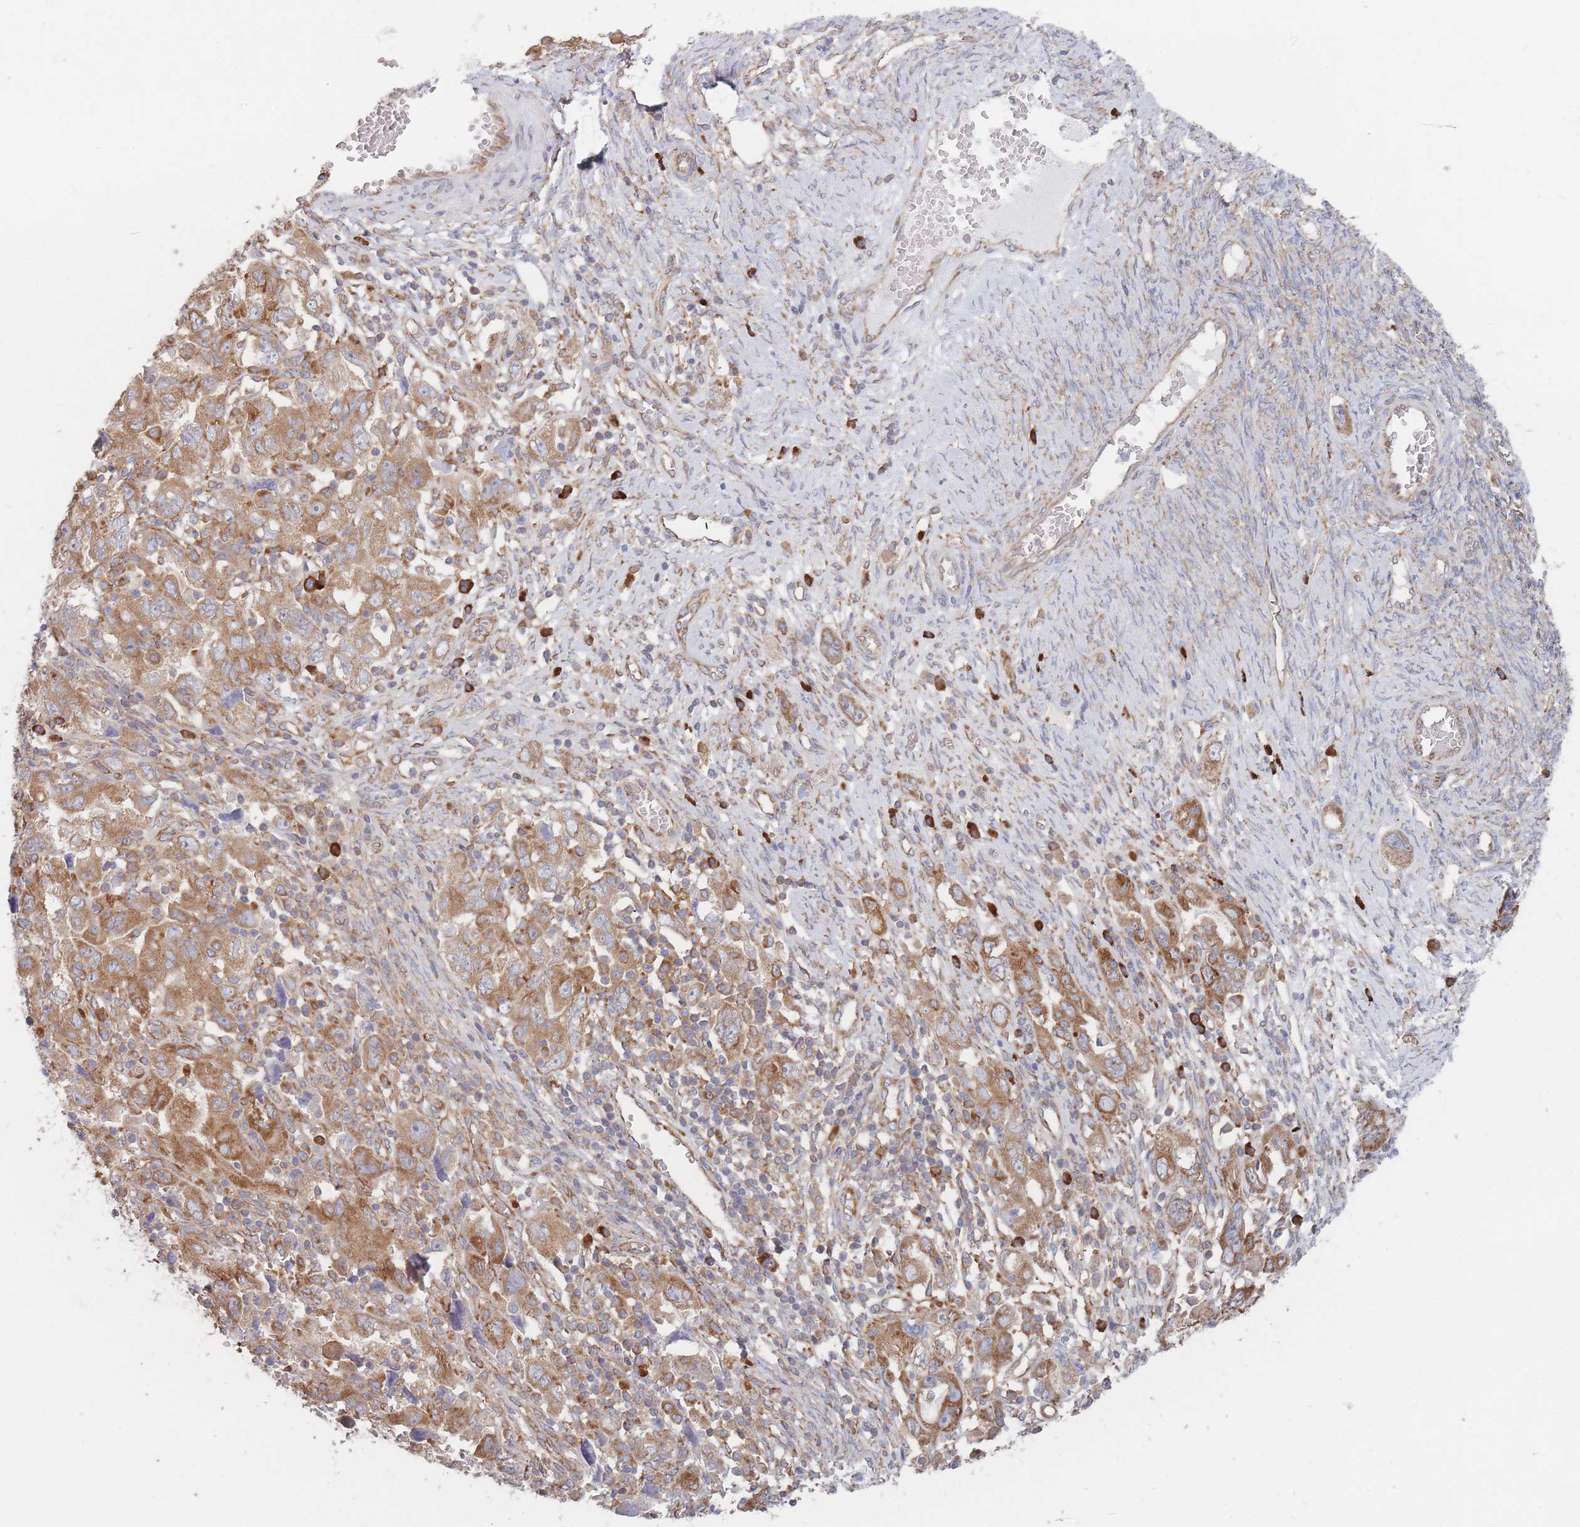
{"staining": {"intensity": "moderate", "quantity": ">75%", "location": "cytoplasmic/membranous"}, "tissue": "ovarian cancer", "cell_type": "Tumor cells", "image_type": "cancer", "snomed": [{"axis": "morphology", "description": "Carcinoma, NOS"}, {"axis": "morphology", "description": "Cystadenocarcinoma, serous, NOS"}, {"axis": "topography", "description": "Ovary"}], "caption": "The histopathology image demonstrates staining of ovarian cancer (serous cystadenocarcinoma), revealing moderate cytoplasmic/membranous protein expression (brown color) within tumor cells.", "gene": "EEF1B2", "patient": {"sex": "female", "age": 69}}